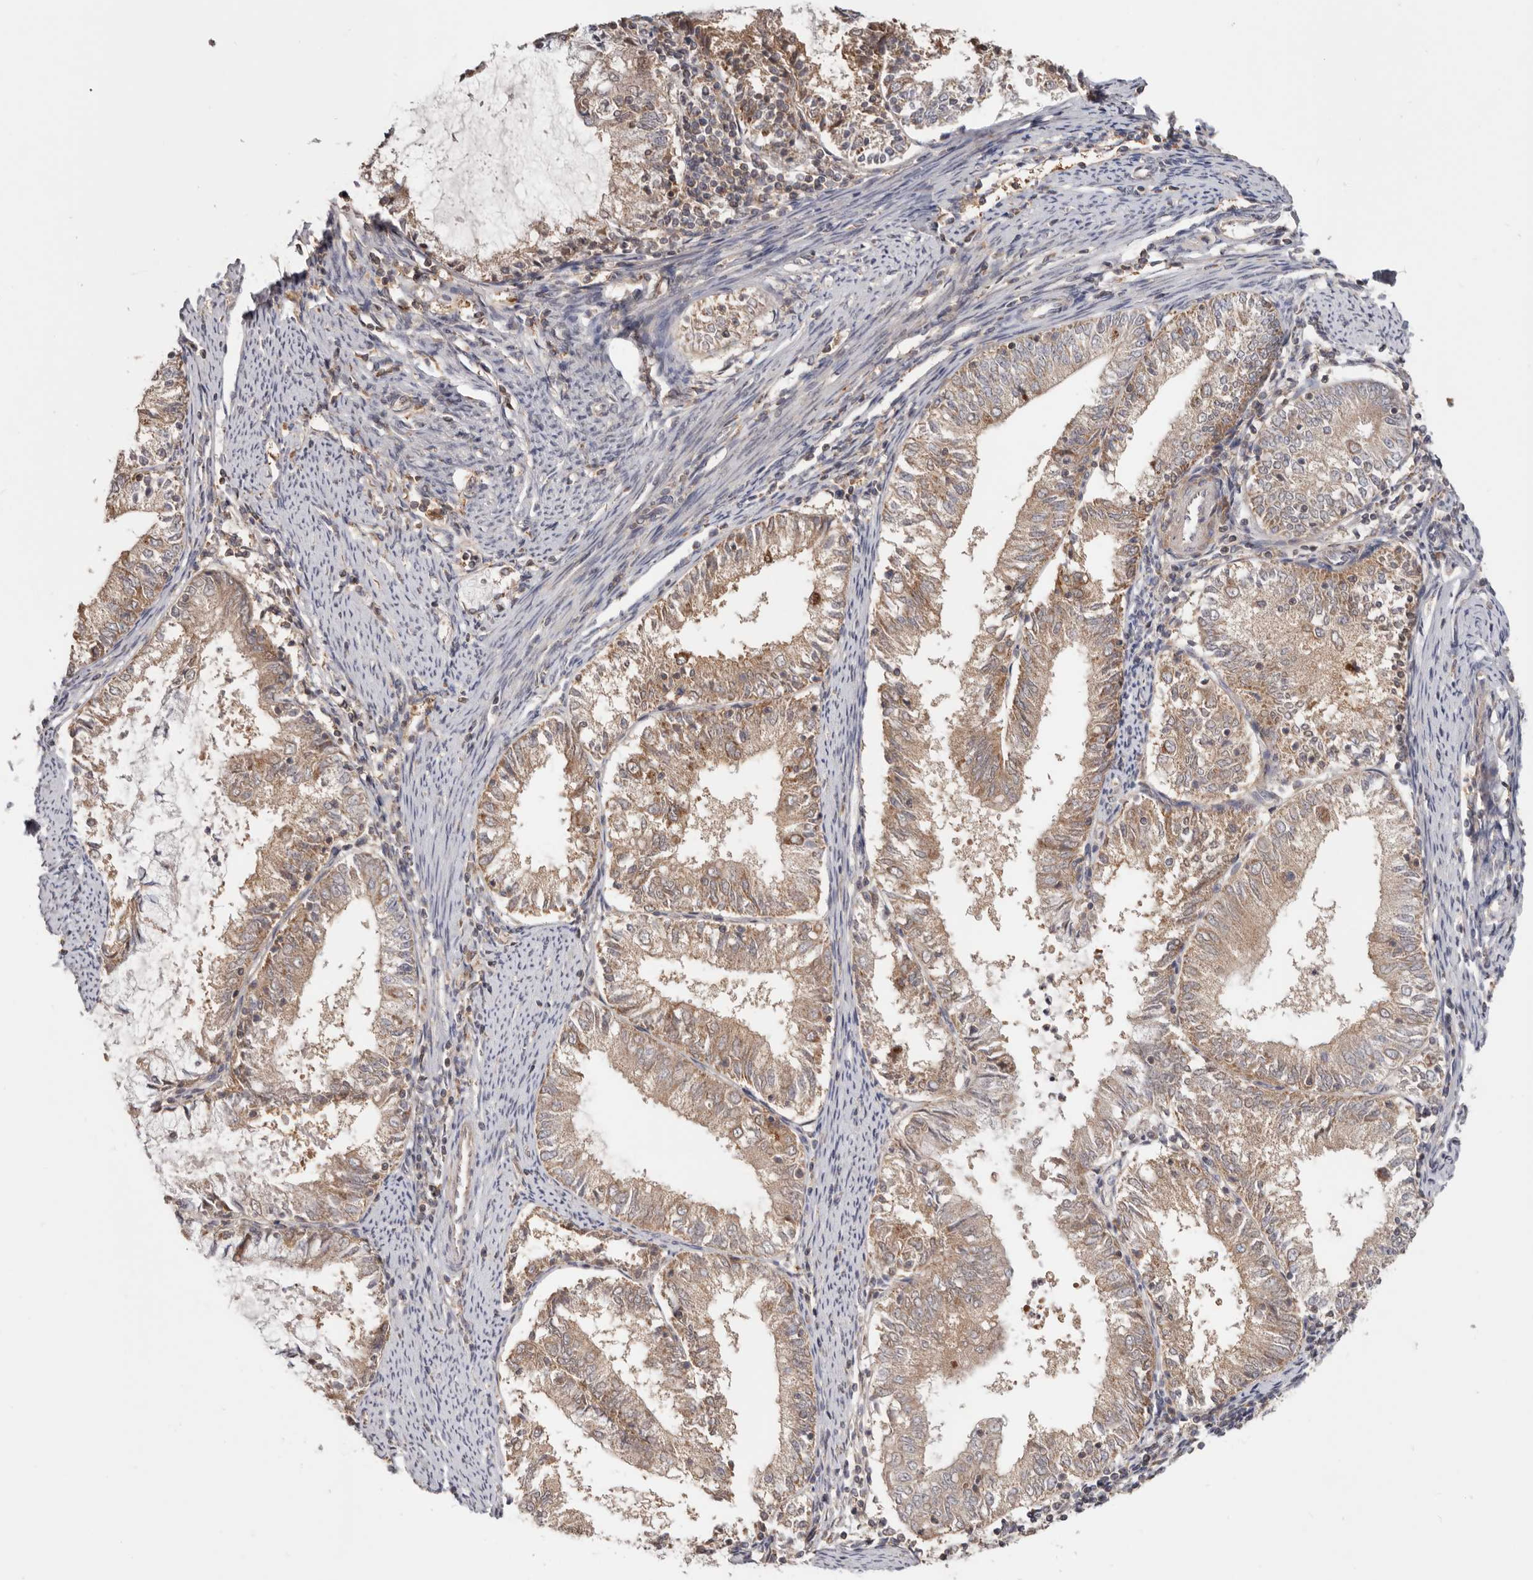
{"staining": {"intensity": "moderate", "quantity": "25%-75%", "location": "cytoplasmic/membranous"}, "tissue": "endometrial cancer", "cell_type": "Tumor cells", "image_type": "cancer", "snomed": [{"axis": "morphology", "description": "Adenocarcinoma, NOS"}, {"axis": "topography", "description": "Endometrium"}], "caption": "IHC micrograph of endometrial cancer stained for a protein (brown), which demonstrates medium levels of moderate cytoplasmic/membranous staining in approximately 25%-75% of tumor cells.", "gene": "LRP6", "patient": {"sex": "female", "age": 57}}